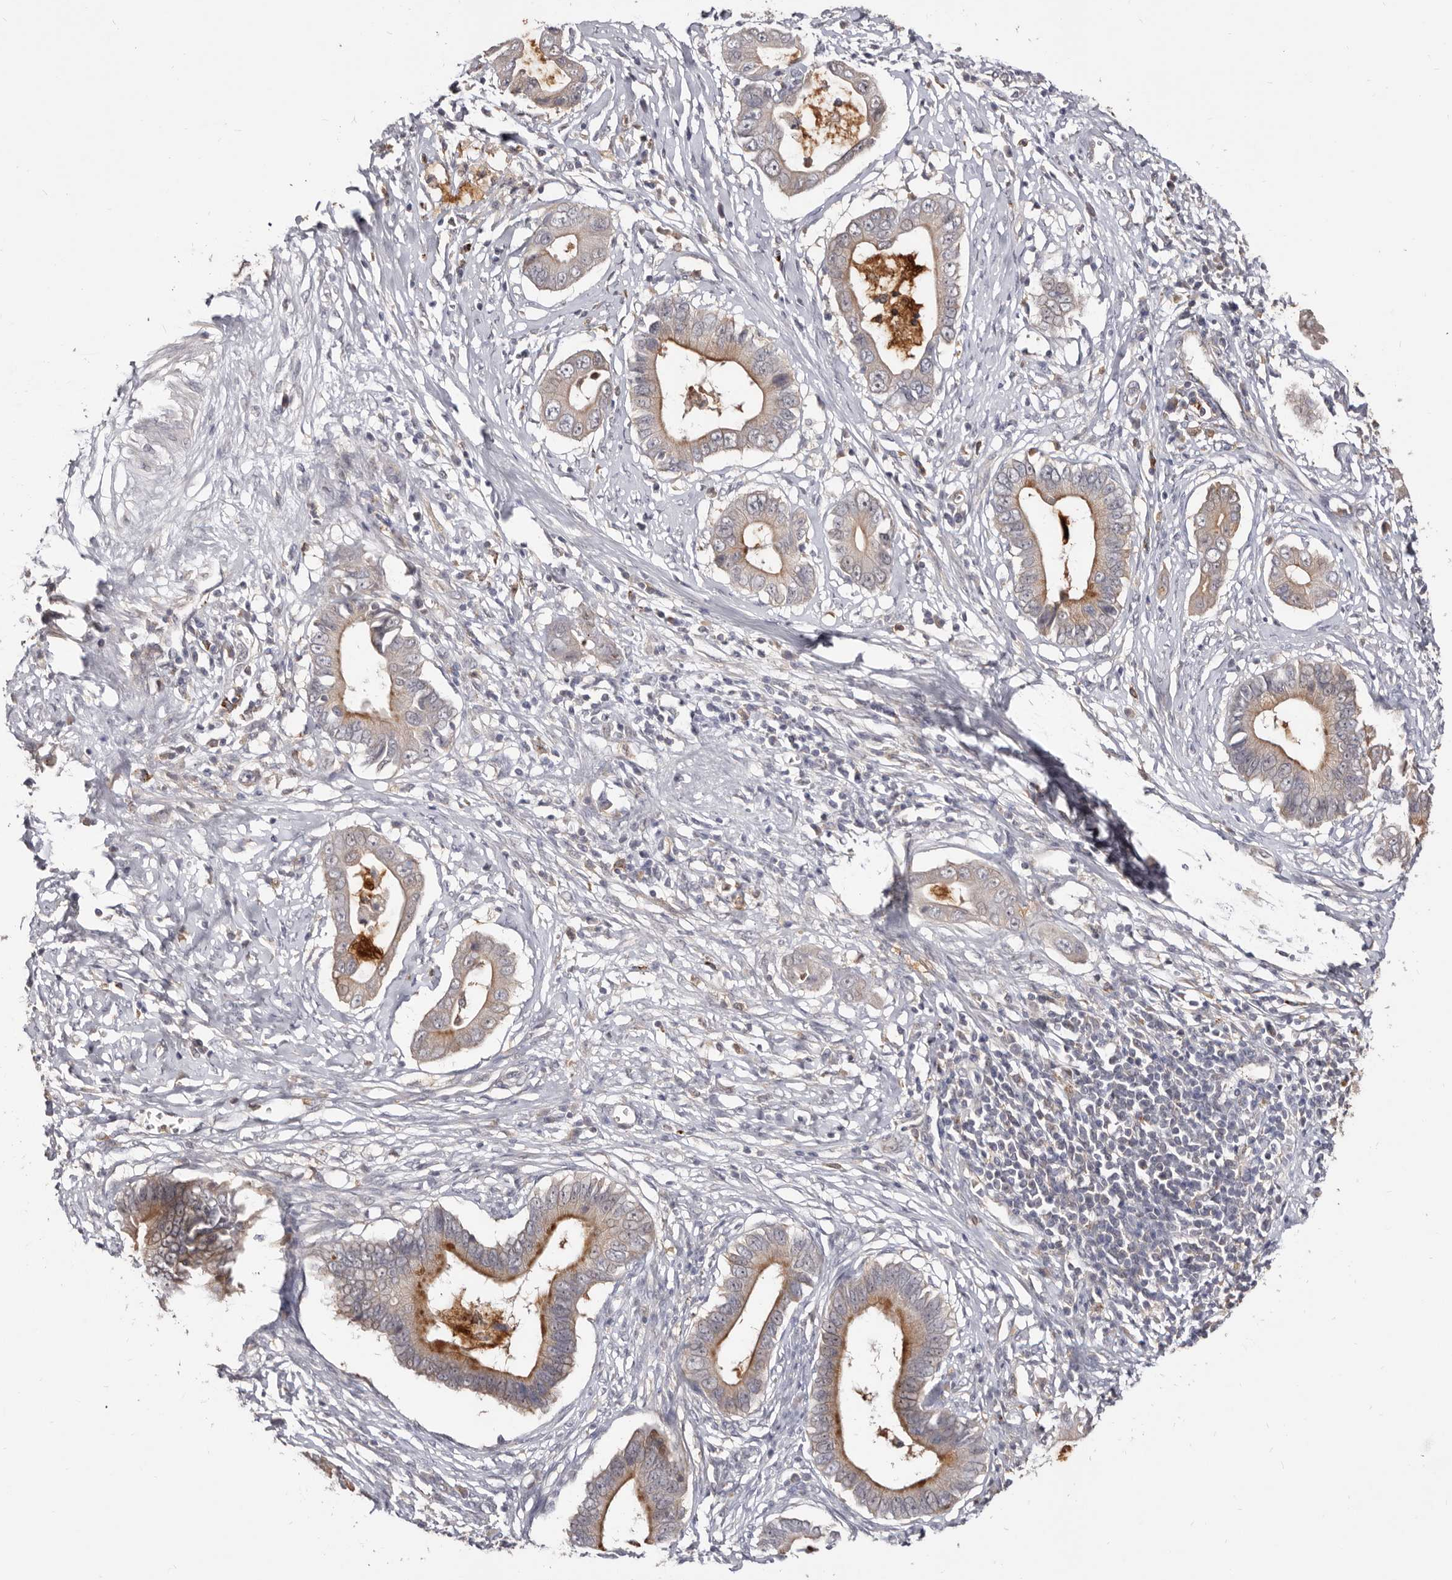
{"staining": {"intensity": "moderate", "quantity": "25%-75%", "location": "cytoplasmic/membranous"}, "tissue": "cervical cancer", "cell_type": "Tumor cells", "image_type": "cancer", "snomed": [{"axis": "morphology", "description": "Adenocarcinoma, NOS"}, {"axis": "topography", "description": "Cervix"}], "caption": "High-magnification brightfield microscopy of cervical cancer (adenocarcinoma) stained with DAB (3,3'-diaminobenzidine) (brown) and counterstained with hematoxylin (blue). tumor cells exhibit moderate cytoplasmic/membranous expression is present in approximately25%-75% of cells.", "gene": "TC2N", "patient": {"sex": "female", "age": 44}}